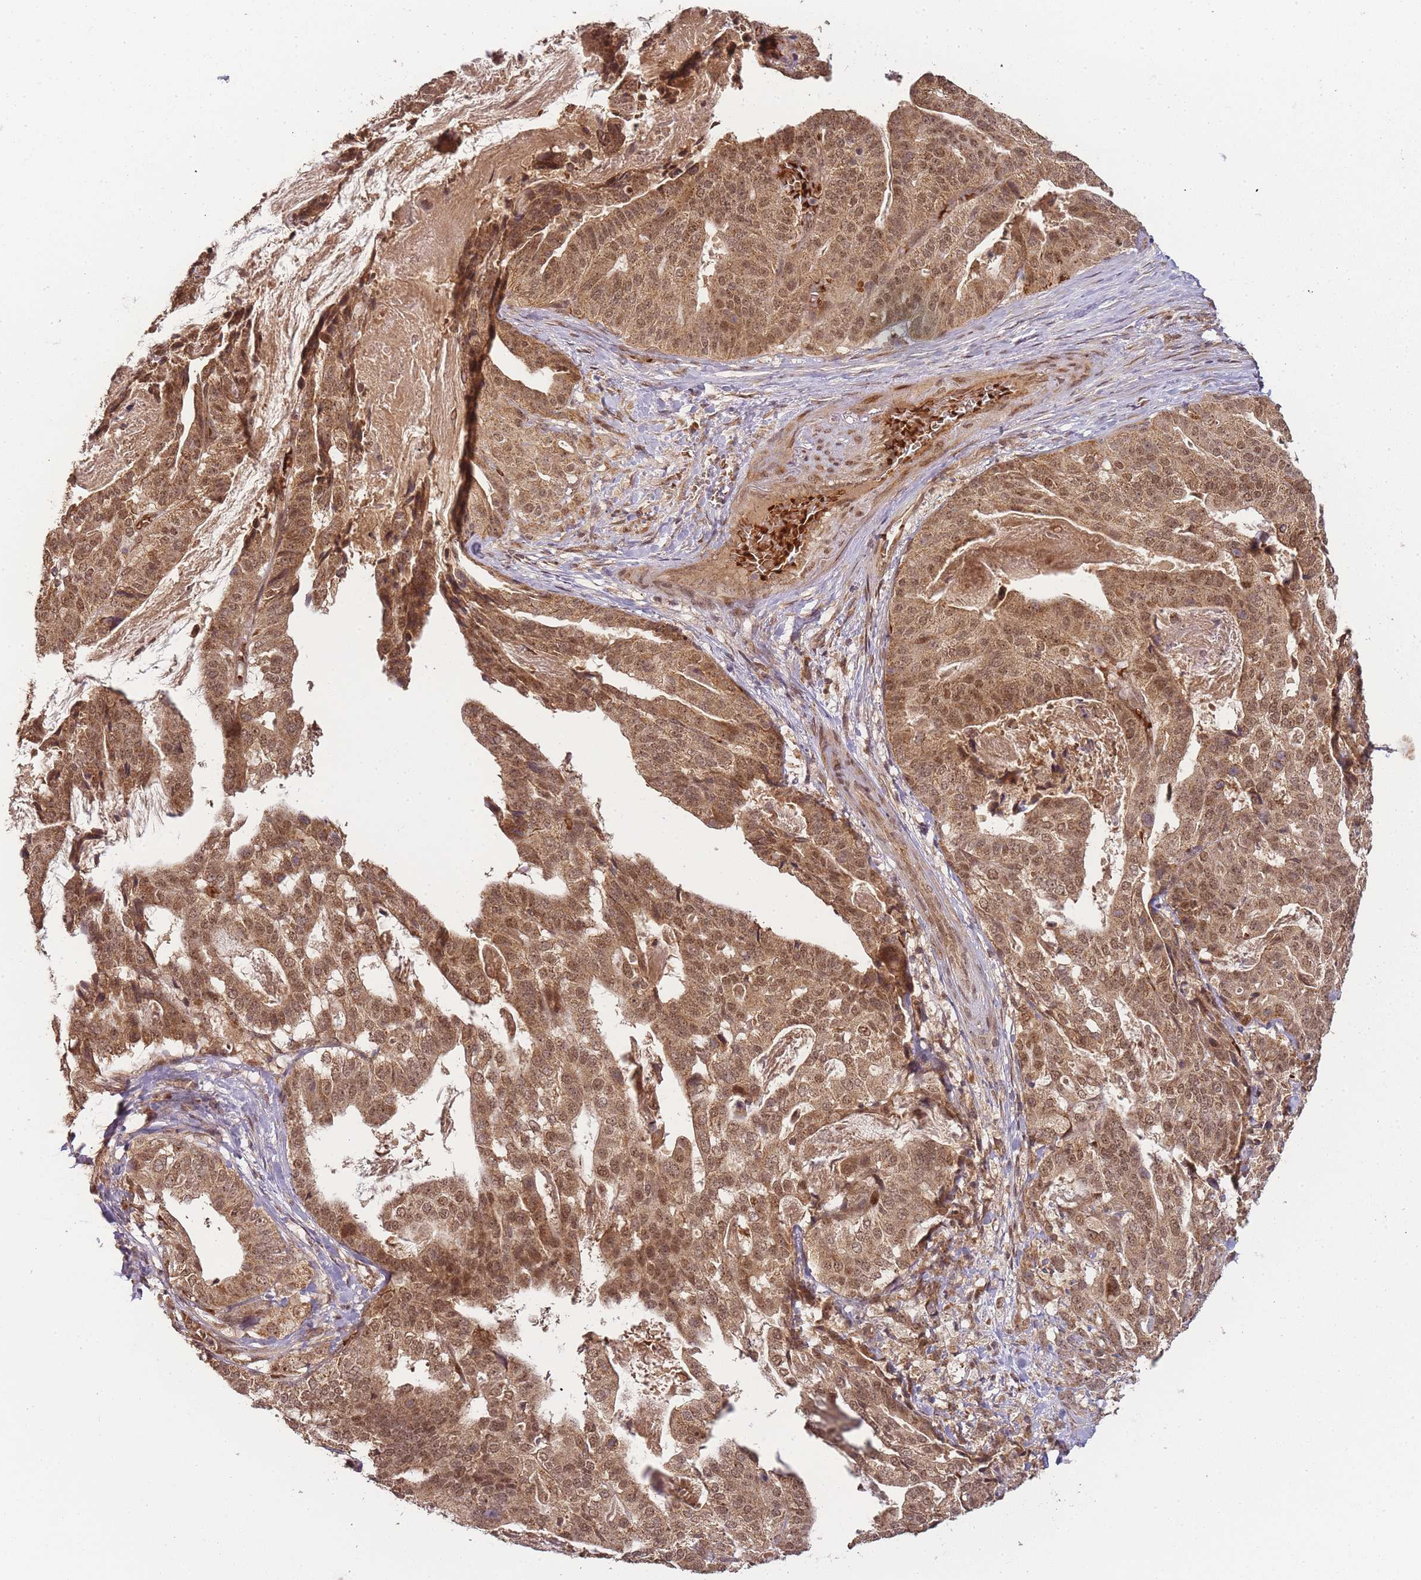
{"staining": {"intensity": "moderate", "quantity": ">75%", "location": "cytoplasmic/membranous,nuclear"}, "tissue": "stomach cancer", "cell_type": "Tumor cells", "image_type": "cancer", "snomed": [{"axis": "morphology", "description": "Adenocarcinoma, NOS"}, {"axis": "topography", "description": "Stomach"}], "caption": "Tumor cells demonstrate medium levels of moderate cytoplasmic/membranous and nuclear staining in approximately >75% of cells in stomach adenocarcinoma.", "gene": "ZNF497", "patient": {"sex": "male", "age": 48}}